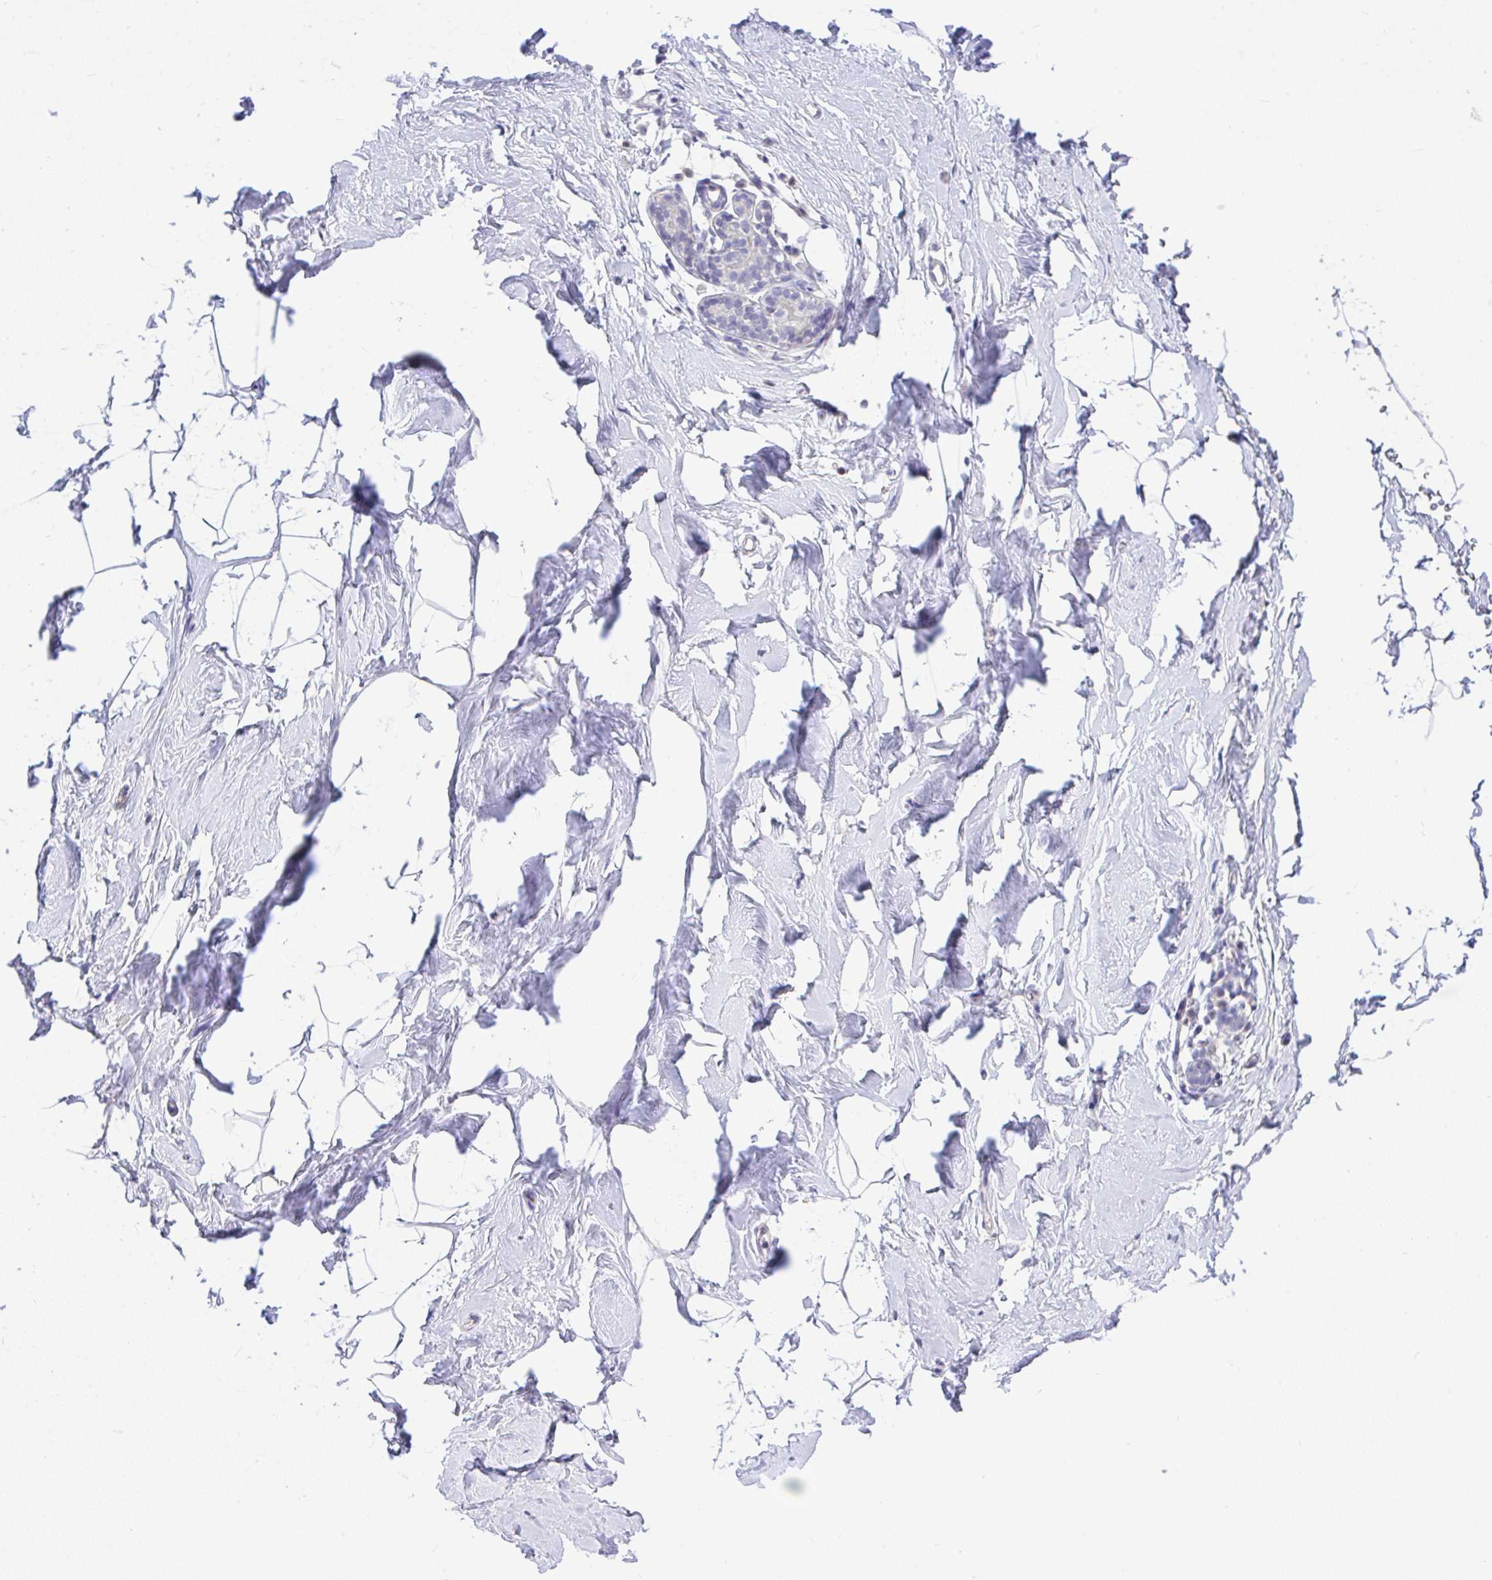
{"staining": {"intensity": "negative", "quantity": "none", "location": "none"}, "tissue": "breast", "cell_type": "Adipocytes", "image_type": "normal", "snomed": [{"axis": "morphology", "description": "Normal tissue, NOS"}, {"axis": "topography", "description": "Breast"}], "caption": "Immunohistochemical staining of benign human breast reveals no significant positivity in adipocytes.", "gene": "CTU1", "patient": {"sex": "female", "age": 32}}